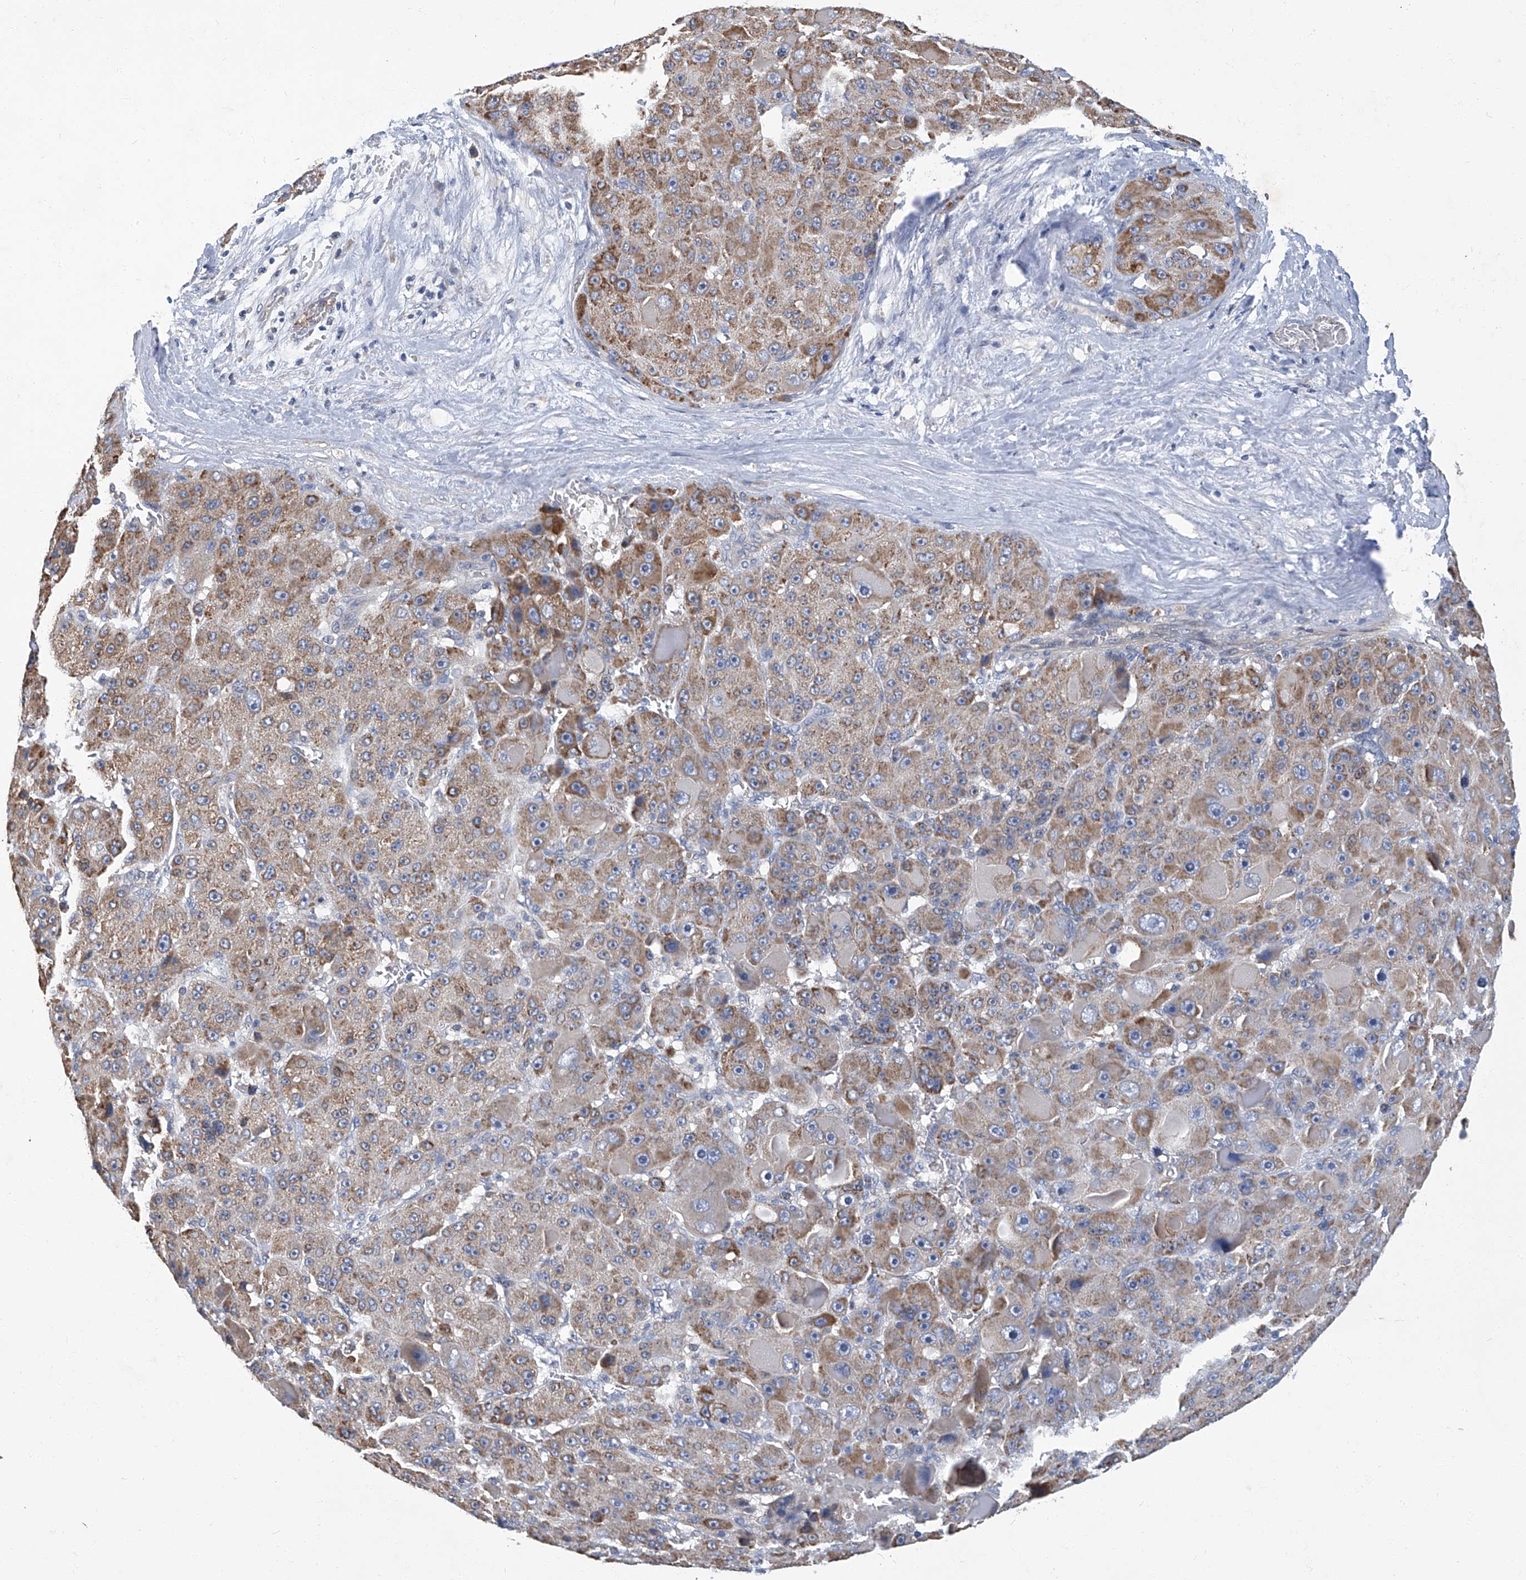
{"staining": {"intensity": "moderate", "quantity": "25%-75%", "location": "cytoplasmic/membranous"}, "tissue": "liver cancer", "cell_type": "Tumor cells", "image_type": "cancer", "snomed": [{"axis": "morphology", "description": "Carcinoma, Hepatocellular, NOS"}, {"axis": "topography", "description": "Liver"}], "caption": "Brown immunohistochemical staining in human hepatocellular carcinoma (liver) reveals moderate cytoplasmic/membranous expression in approximately 25%-75% of tumor cells. (IHC, brightfield microscopy, high magnification).", "gene": "TGFBR1", "patient": {"sex": "male", "age": 76}}